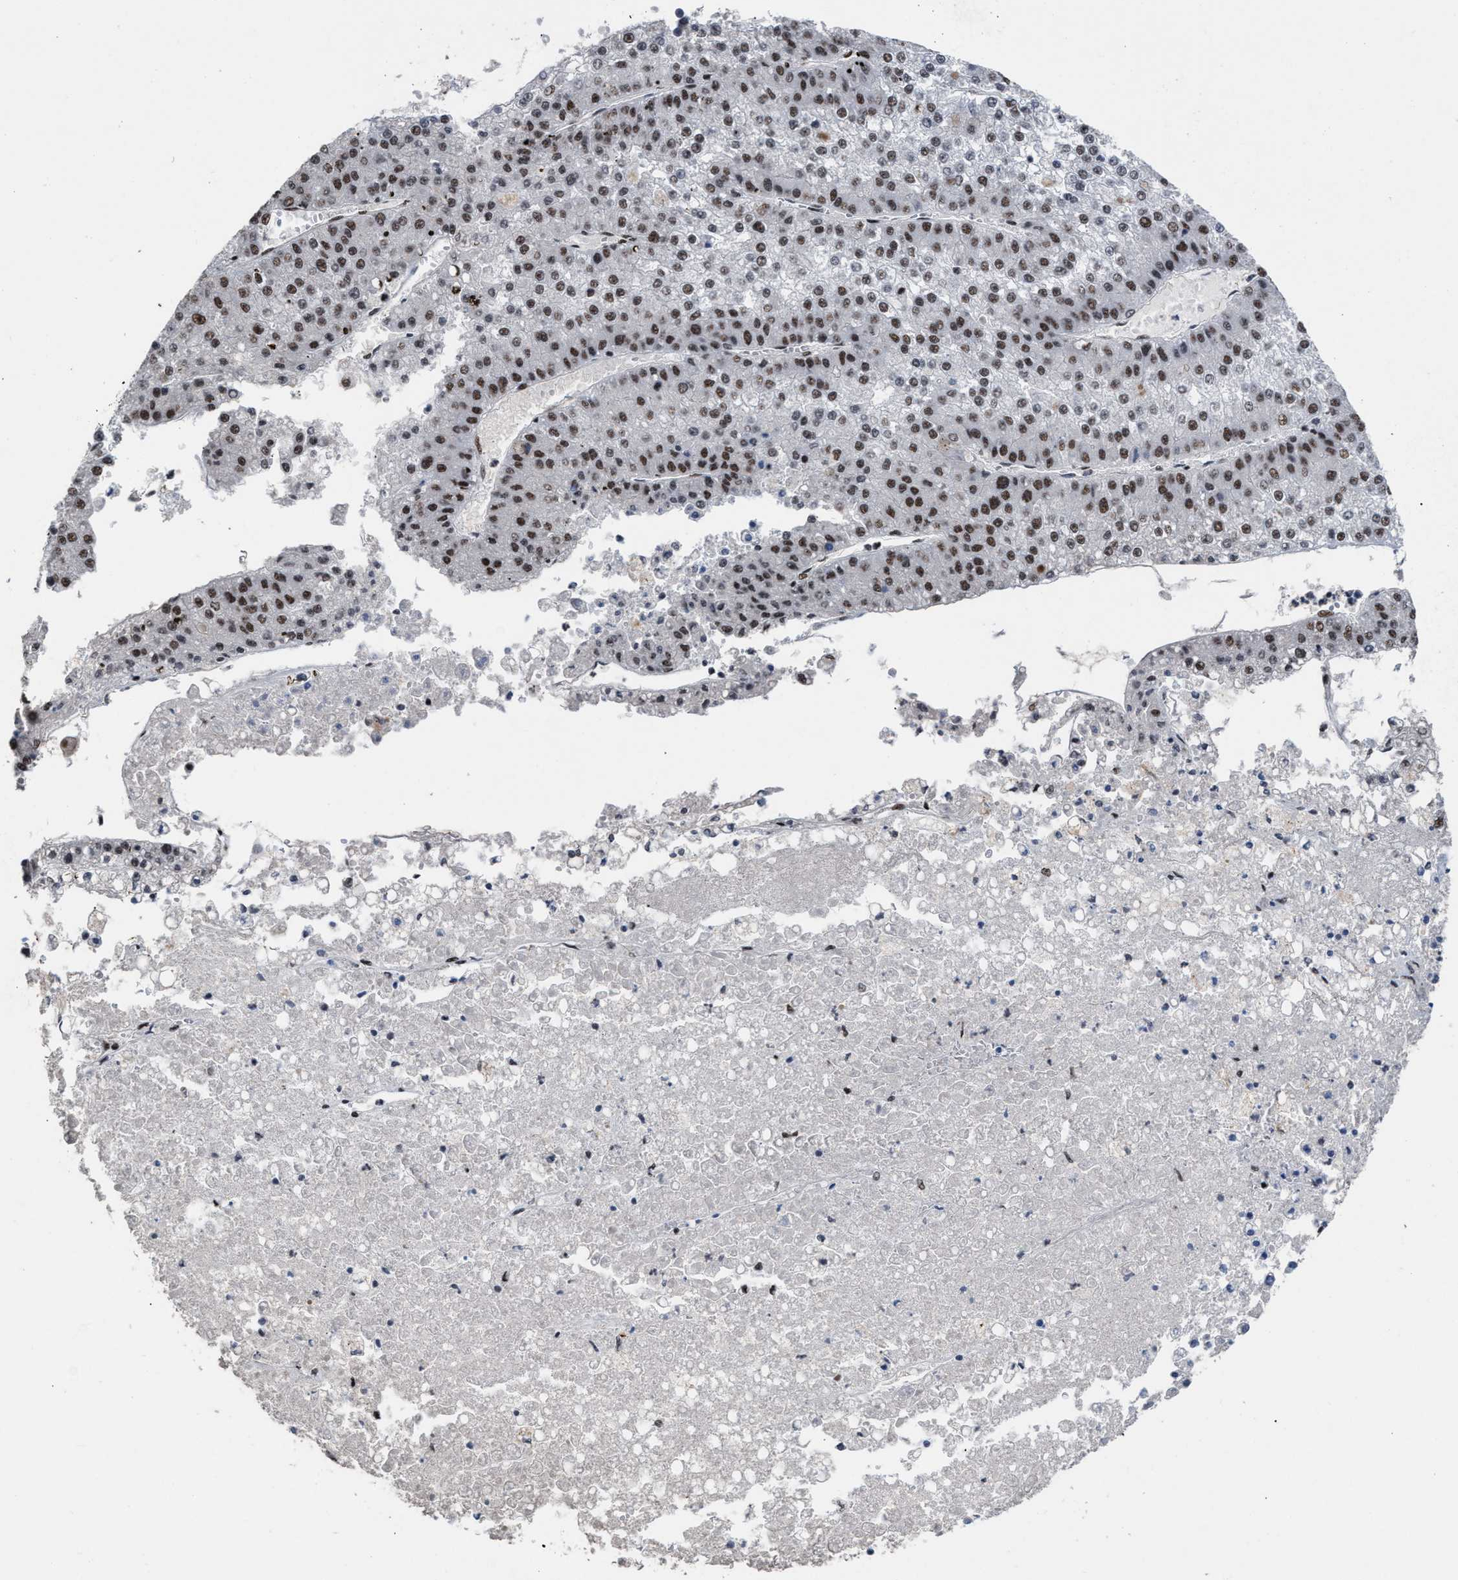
{"staining": {"intensity": "strong", "quantity": "25%-75%", "location": "nuclear"}, "tissue": "liver cancer", "cell_type": "Tumor cells", "image_type": "cancer", "snomed": [{"axis": "morphology", "description": "Carcinoma, Hepatocellular, NOS"}, {"axis": "topography", "description": "Liver"}], "caption": "Protein staining displays strong nuclear staining in approximately 25%-75% of tumor cells in hepatocellular carcinoma (liver). (brown staining indicates protein expression, while blue staining denotes nuclei).", "gene": "EIF4A3", "patient": {"sex": "female", "age": 73}}